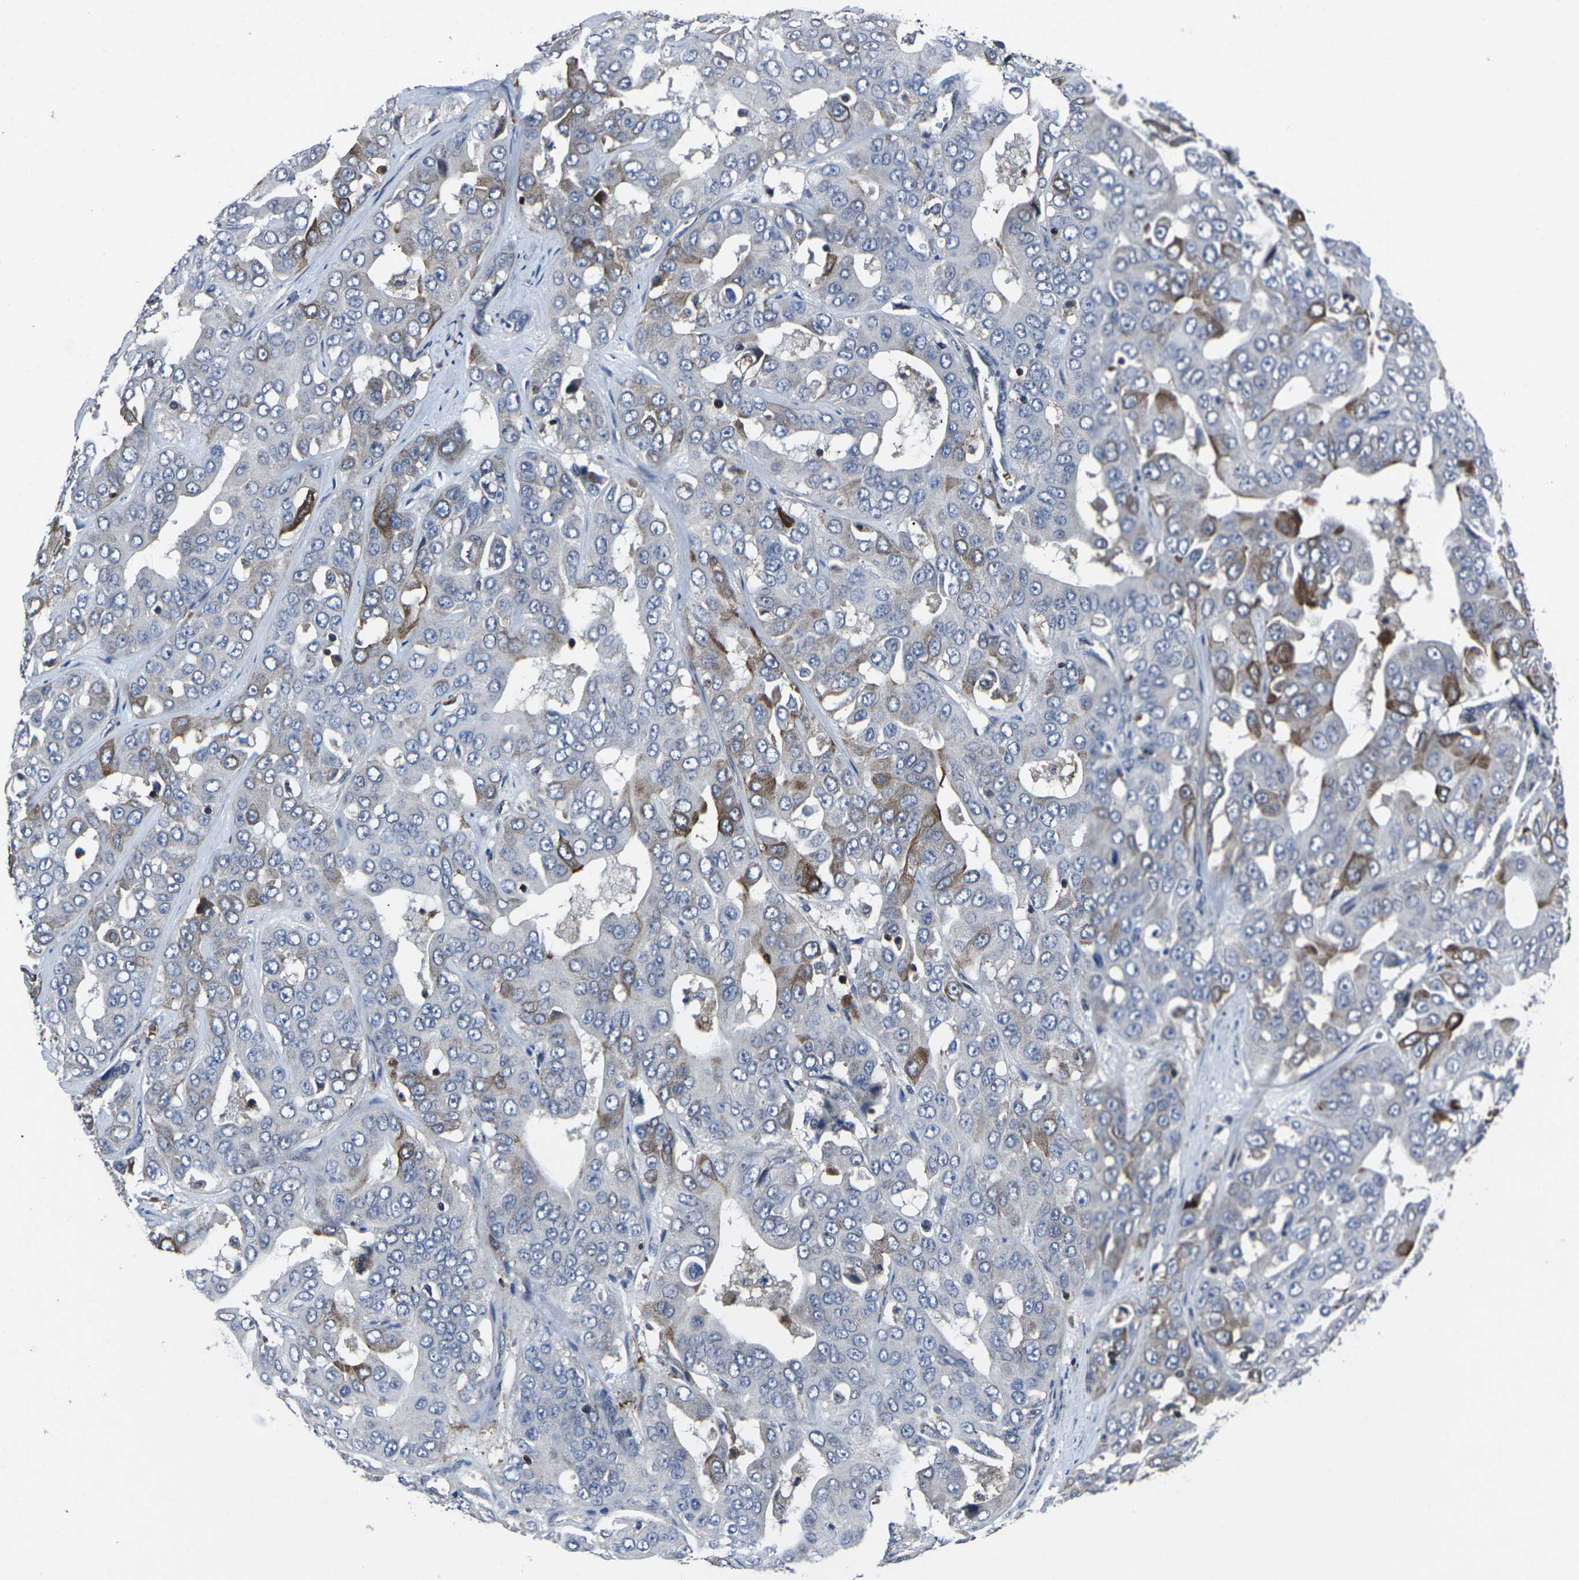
{"staining": {"intensity": "strong", "quantity": "<25%", "location": "cytoplasmic/membranous"}, "tissue": "liver cancer", "cell_type": "Tumor cells", "image_type": "cancer", "snomed": [{"axis": "morphology", "description": "Cholangiocarcinoma"}, {"axis": "topography", "description": "Liver"}], "caption": "Brown immunohistochemical staining in human liver cancer displays strong cytoplasmic/membranous positivity in about <25% of tumor cells.", "gene": "STAT4", "patient": {"sex": "female", "age": 52}}